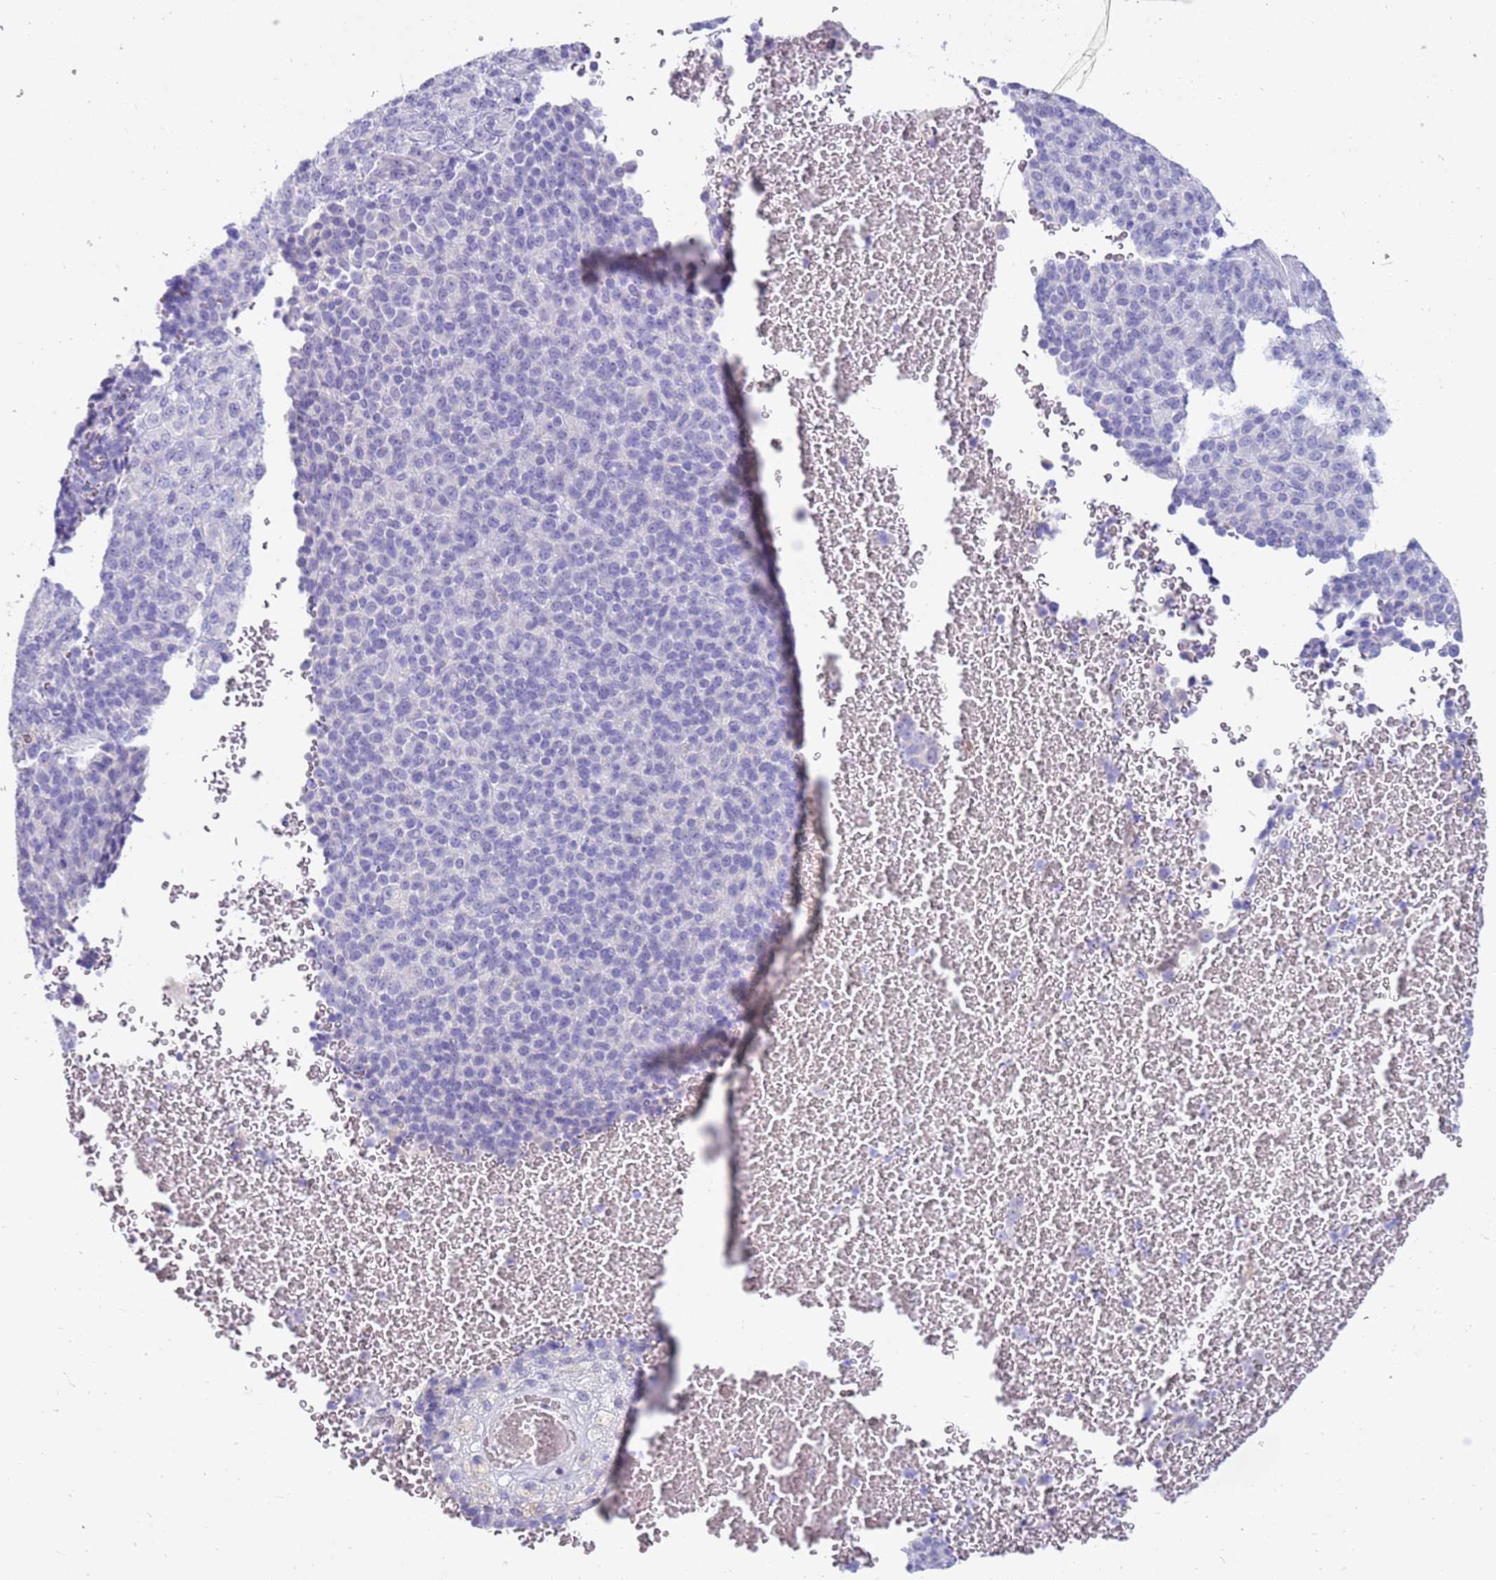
{"staining": {"intensity": "negative", "quantity": "none", "location": "none"}, "tissue": "melanoma", "cell_type": "Tumor cells", "image_type": "cancer", "snomed": [{"axis": "morphology", "description": "Malignant melanoma, Metastatic site"}, {"axis": "topography", "description": "Brain"}], "caption": "A histopathology image of human malignant melanoma (metastatic site) is negative for staining in tumor cells. Nuclei are stained in blue.", "gene": "EVPLL", "patient": {"sex": "female", "age": 56}}